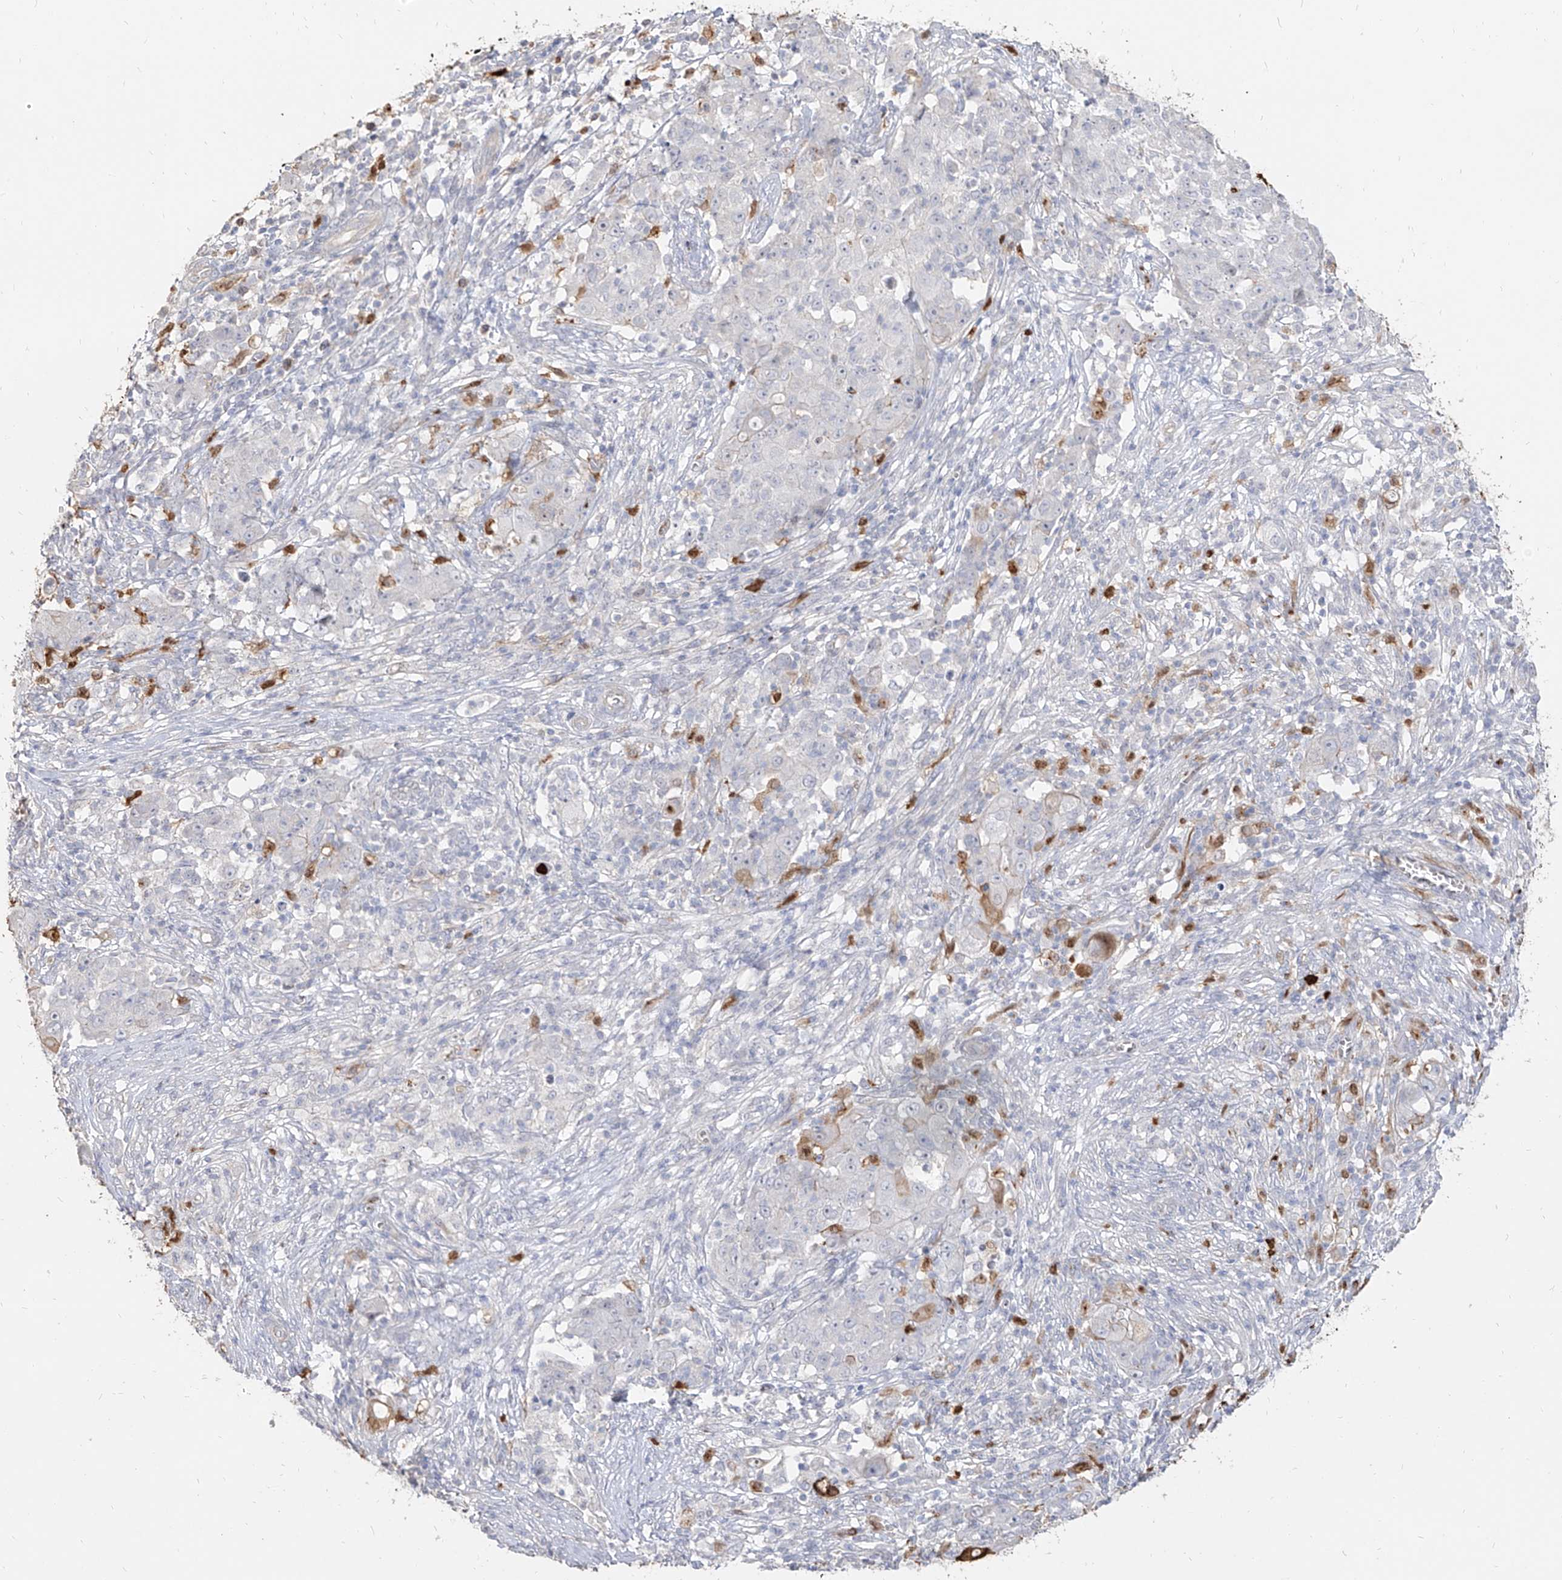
{"staining": {"intensity": "negative", "quantity": "none", "location": "none"}, "tissue": "ovarian cancer", "cell_type": "Tumor cells", "image_type": "cancer", "snomed": [{"axis": "morphology", "description": "Carcinoma, endometroid"}, {"axis": "topography", "description": "Ovary"}], "caption": "This image is of ovarian cancer stained with immunohistochemistry to label a protein in brown with the nuclei are counter-stained blue. There is no staining in tumor cells.", "gene": "ZNF227", "patient": {"sex": "female", "age": 42}}